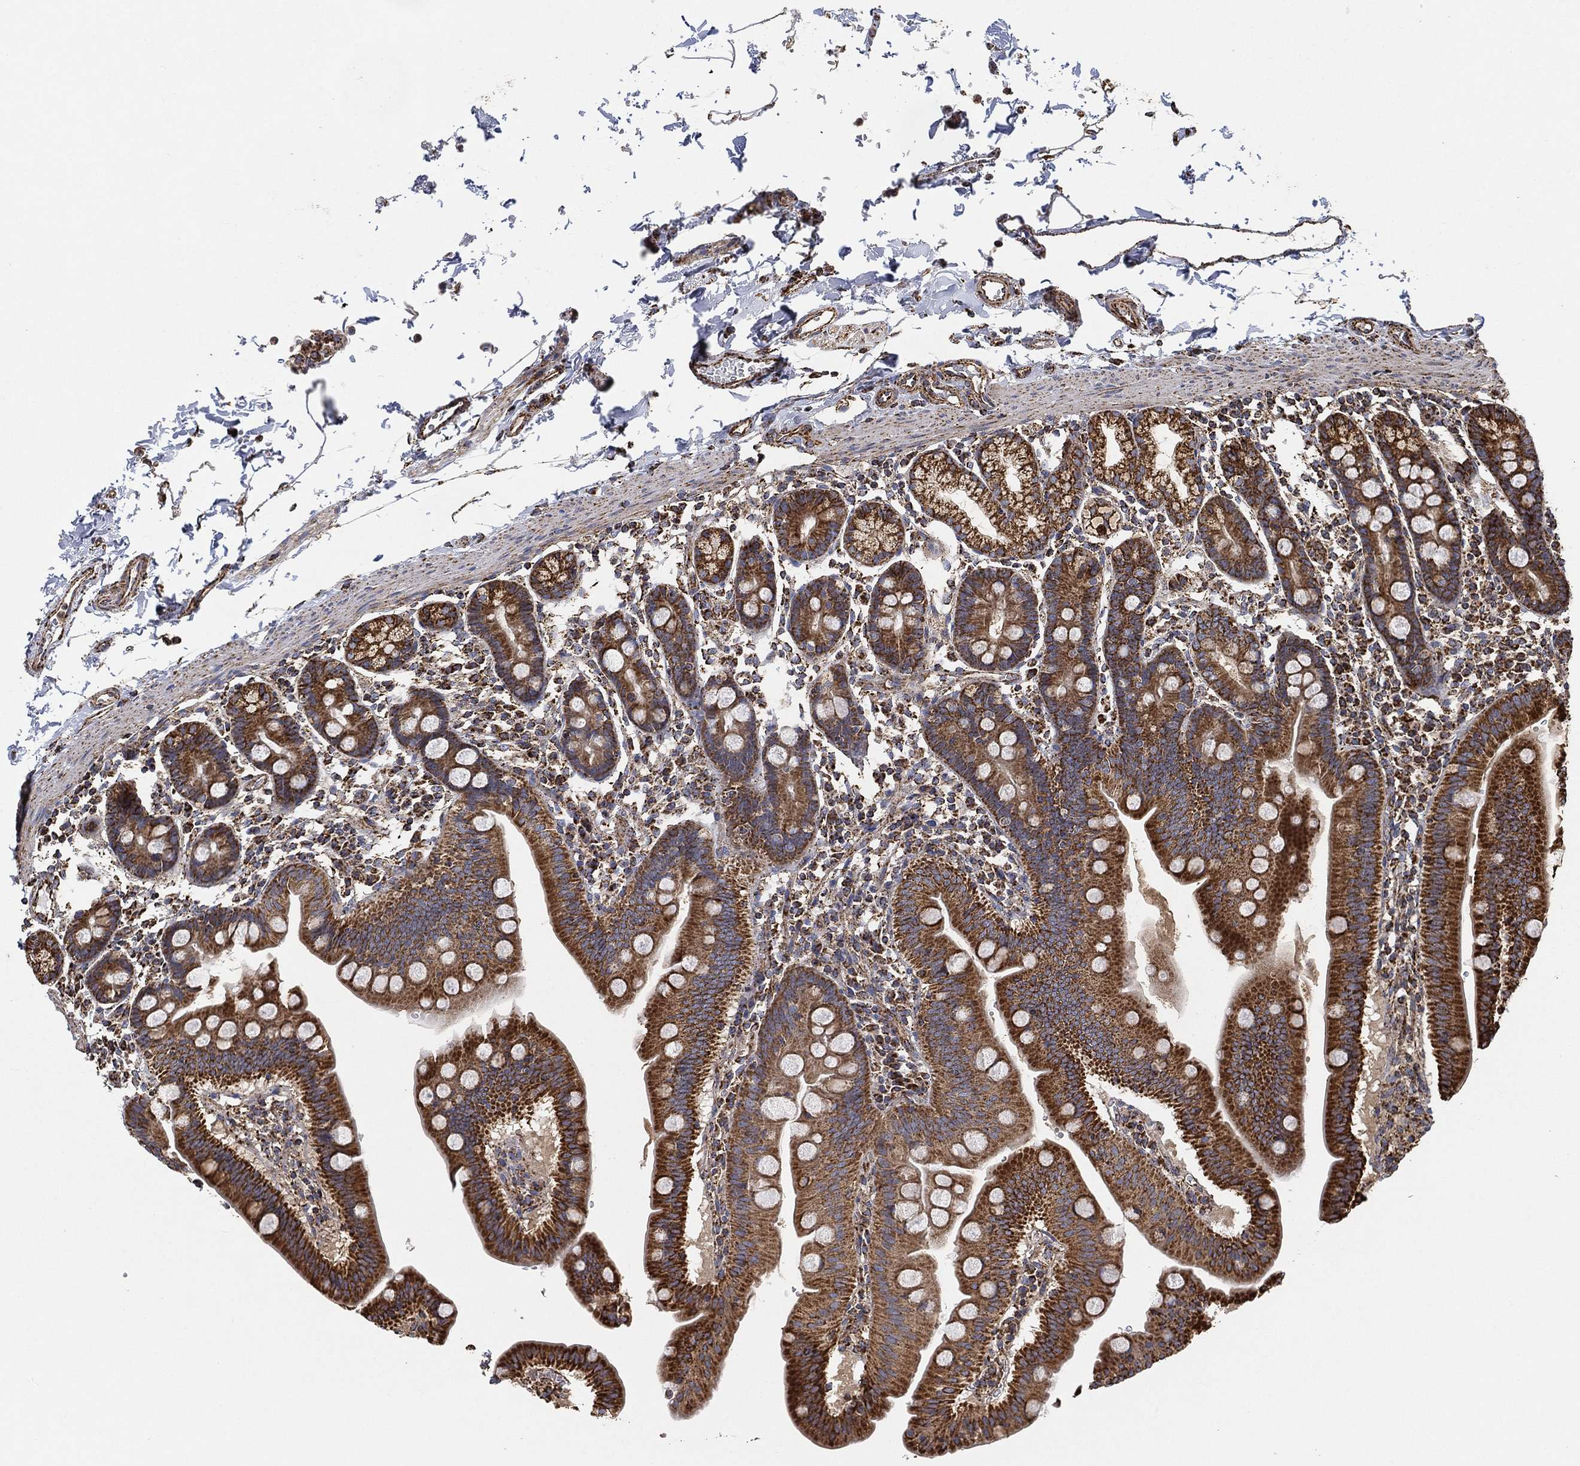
{"staining": {"intensity": "strong", "quantity": ">75%", "location": "cytoplasmic/membranous"}, "tissue": "duodenum", "cell_type": "Glandular cells", "image_type": "normal", "snomed": [{"axis": "morphology", "description": "Normal tissue, NOS"}, {"axis": "topography", "description": "Duodenum"}], "caption": "Duodenum stained with a brown dye exhibits strong cytoplasmic/membranous positive staining in about >75% of glandular cells.", "gene": "SLC38A7", "patient": {"sex": "male", "age": 59}}